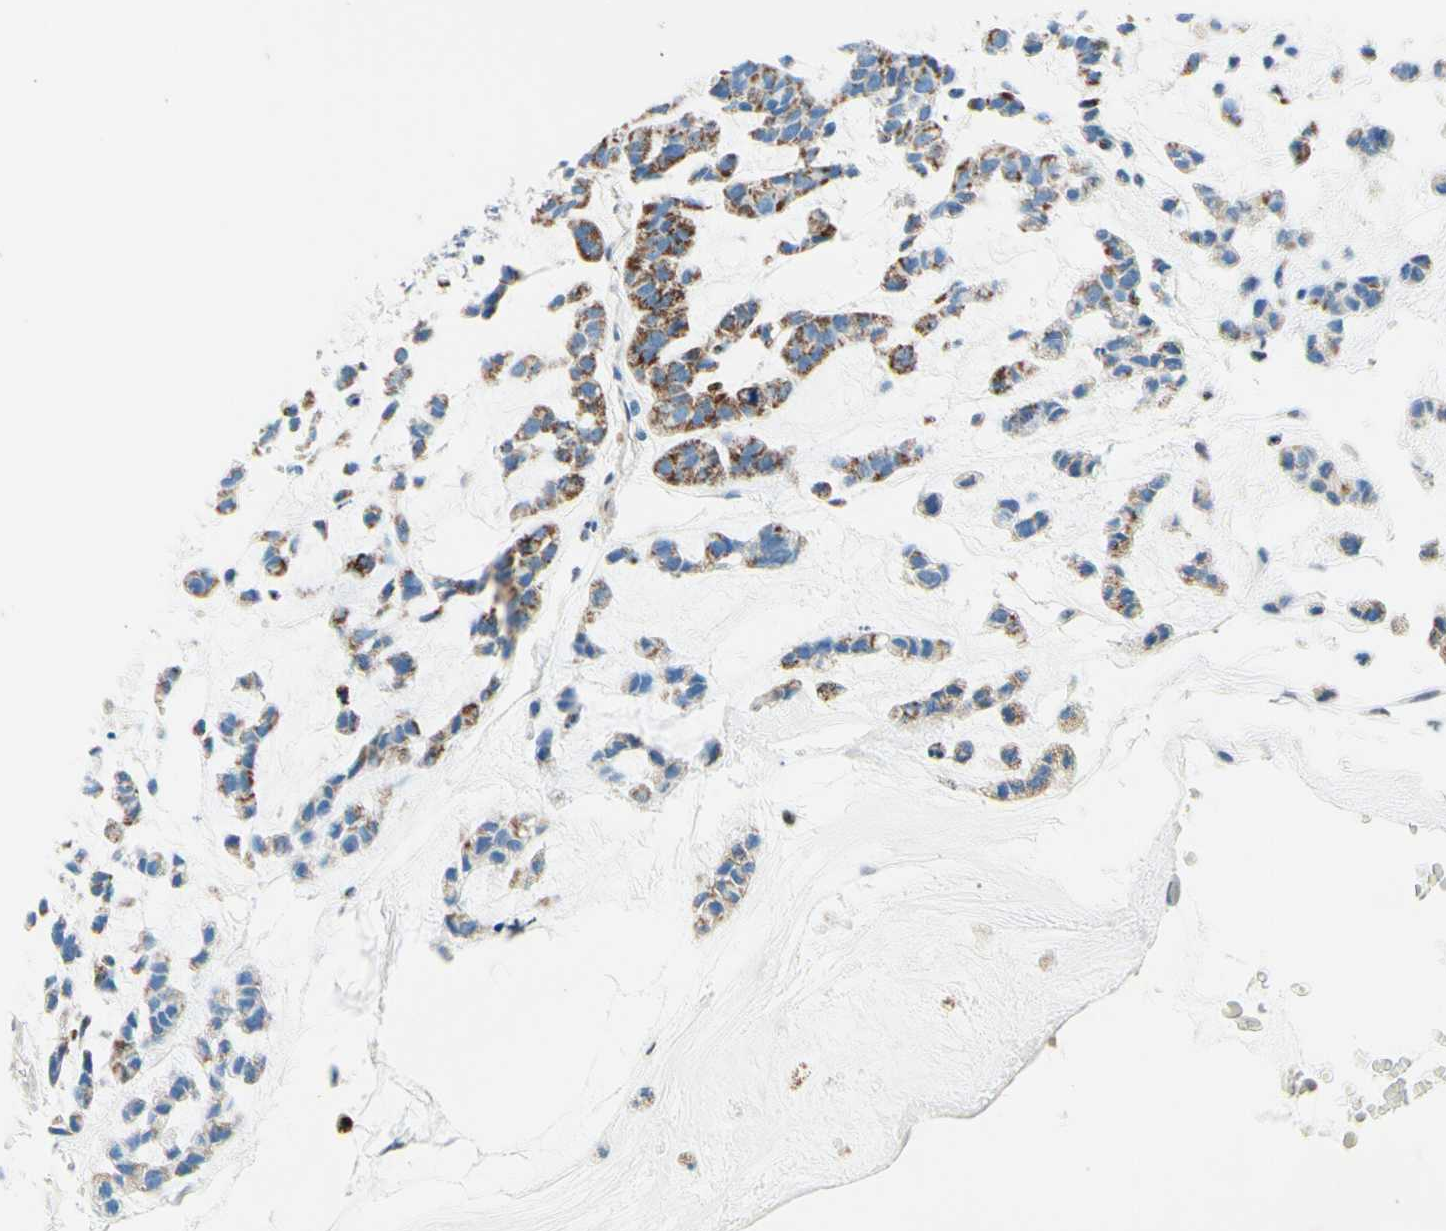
{"staining": {"intensity": "weak", "quantity": "25%-75%", "location": "cytoplasmic/membranous"}, "tissue": "head and neck cancer", "cell_type": "Tumor cells", "image_type": "cancer", "snomed": [{"axis": "morphology", "description": "Adenocarcinoma, NOS"}, {"axis": "morphology", "description": "Adenoma, NOS"}, {"axis": "topography", "description": "Head-Neck"}], "caption": "A micrograph of human head and neck cancer stained for a protein exhibits weak cytoplasmic/membranous brown staining in tumor cells.", "gene": "CBX7", "patient": {"sex": "female", "age": 55}}